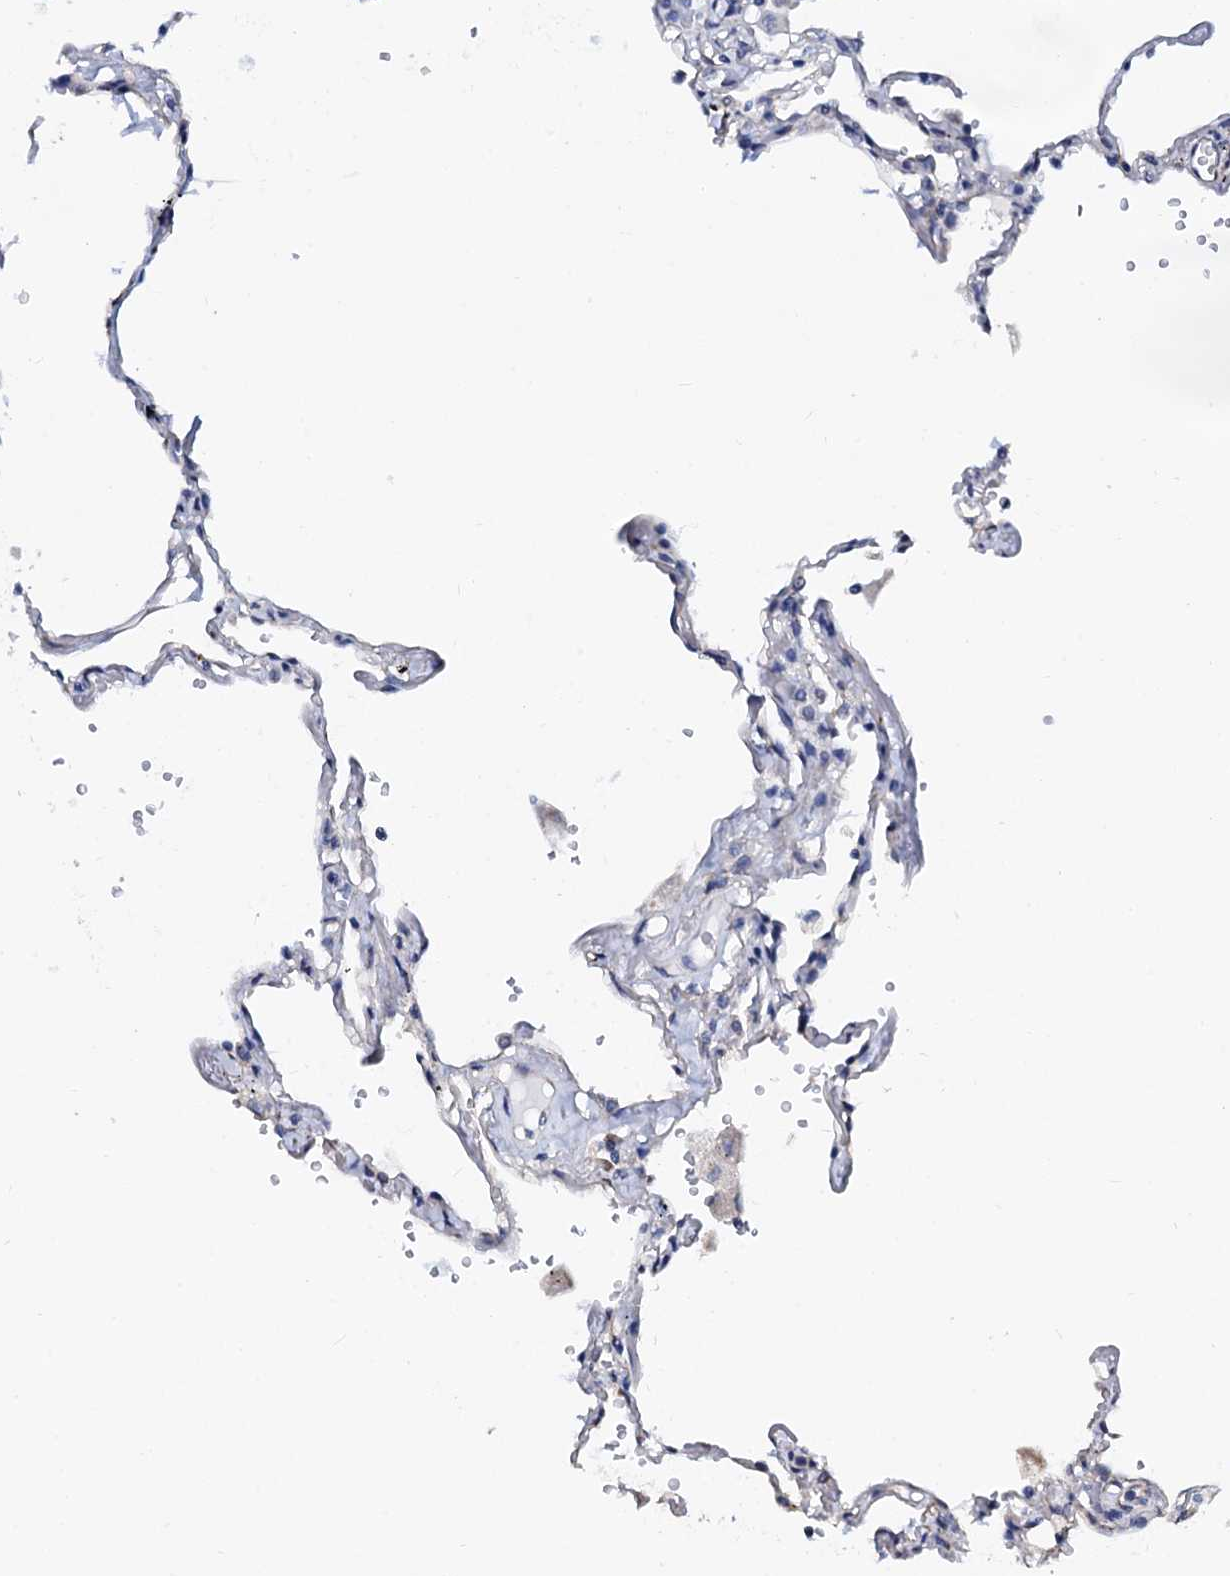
{"staining": {"intensity": "negative", "quantity": "none", "location": "none"}, "tissue": "lung", "cell_type": "Alveolar cells", "image_type": "normal", "snomed": [{"axis": "morphology", "description": "Normal tissue, NOS"}, {"axis": "topography", "description": "Lung"}], "caption": "Protein analysis of benign lung exhibits no significant positivity in alveolar cells. (DAB IHC visualized using brightfield microscopy, high magnification).", "gene": "AKAP3", "patient": {"sex": "female", "age": 67}}